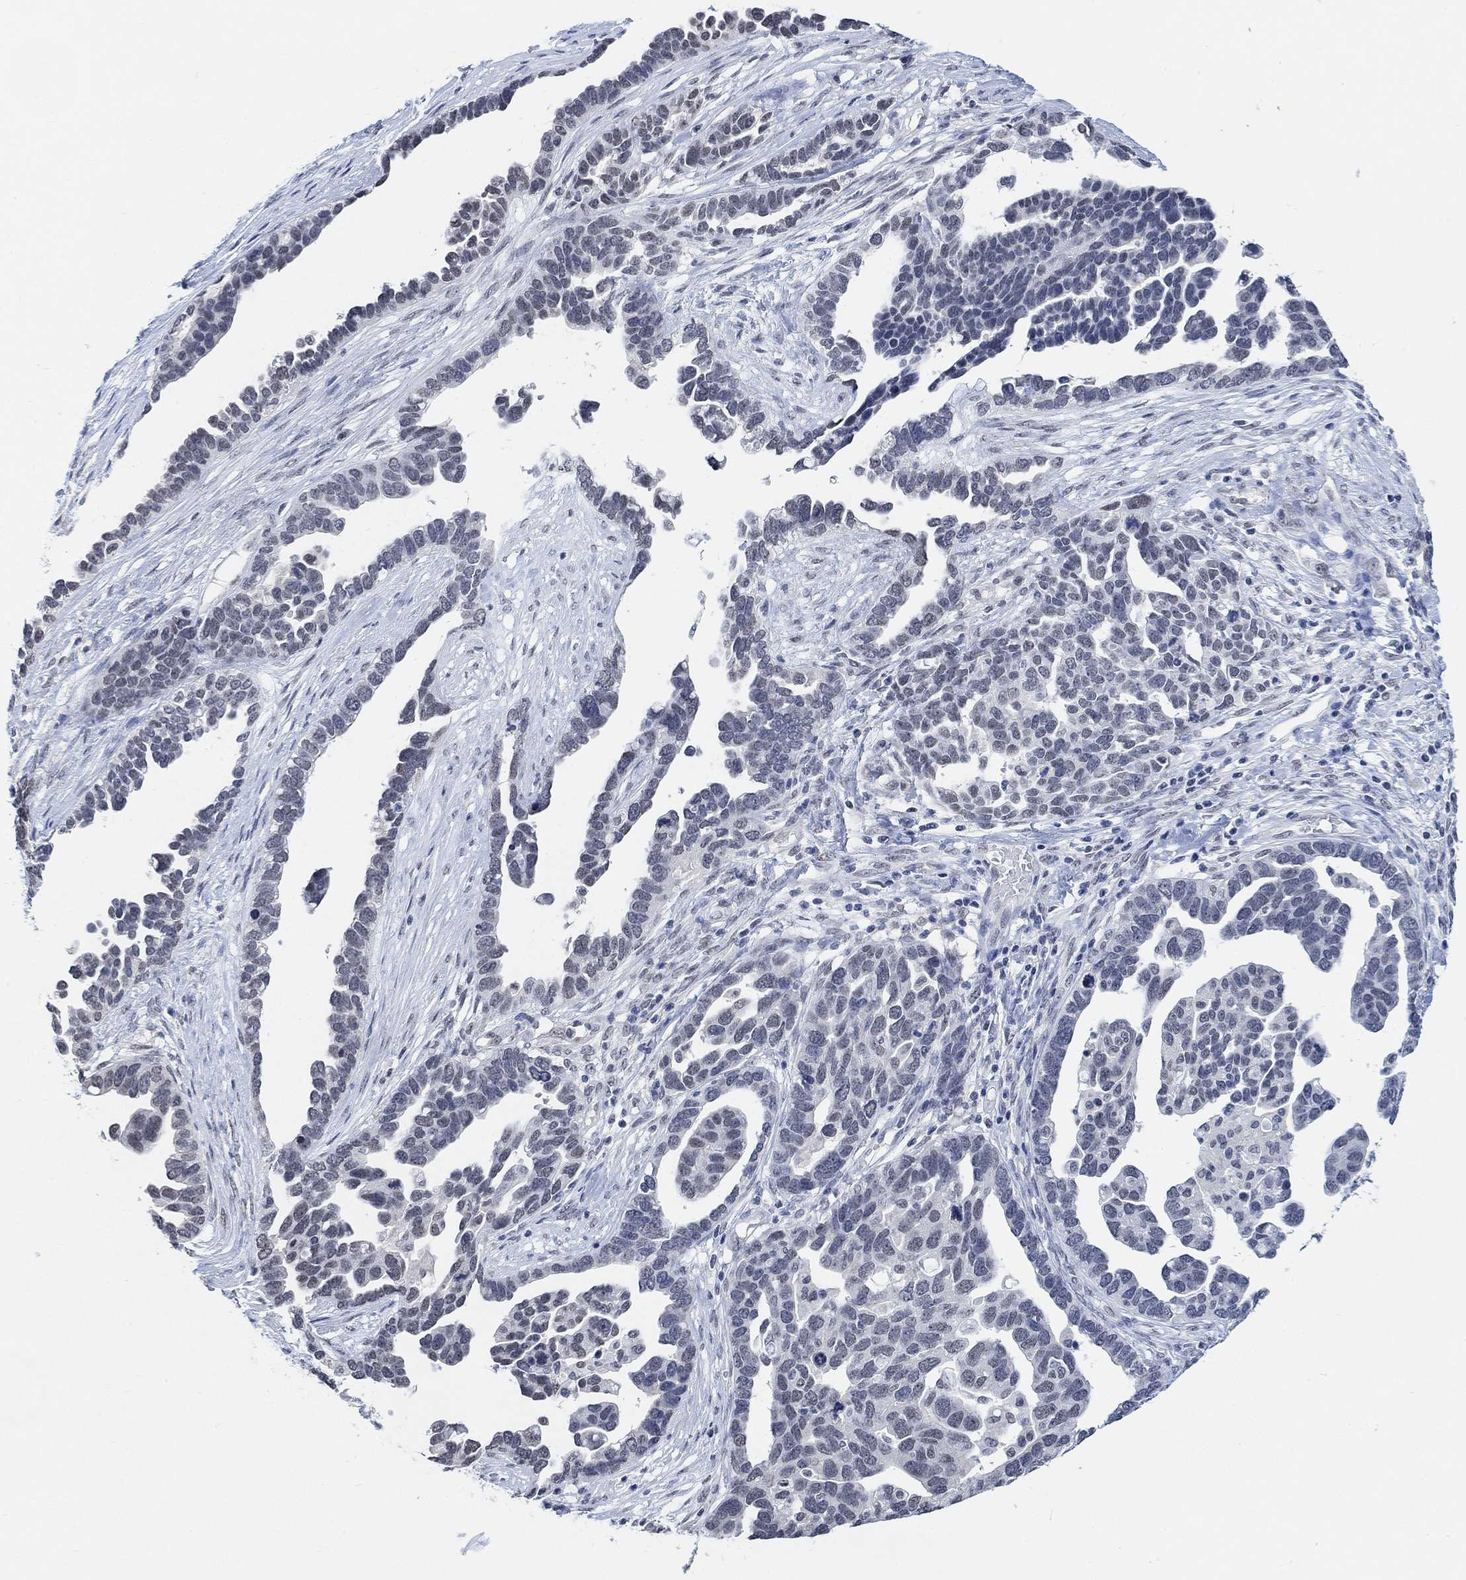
{"staining": {"intensity": "negative", "quantity": "none", "location": "none"}, "tissue": "ovarian cancer", "cell_type": "Tumor cells", "image_type": "cancer", "snomed": [{"axis": "morphology", "description": "Cystadenocarcinoma, serous, NOS"}, {"axis": "topography", "description": "Ovary"}], "caption": "Tumor cells are negative for brown protein staining in ovarian cancer. (Immunohistochemistry (ihc), brightfield microscopy, high magnification).", "gene": "PURG", "patient": {"sex": "female", "age": 54}}